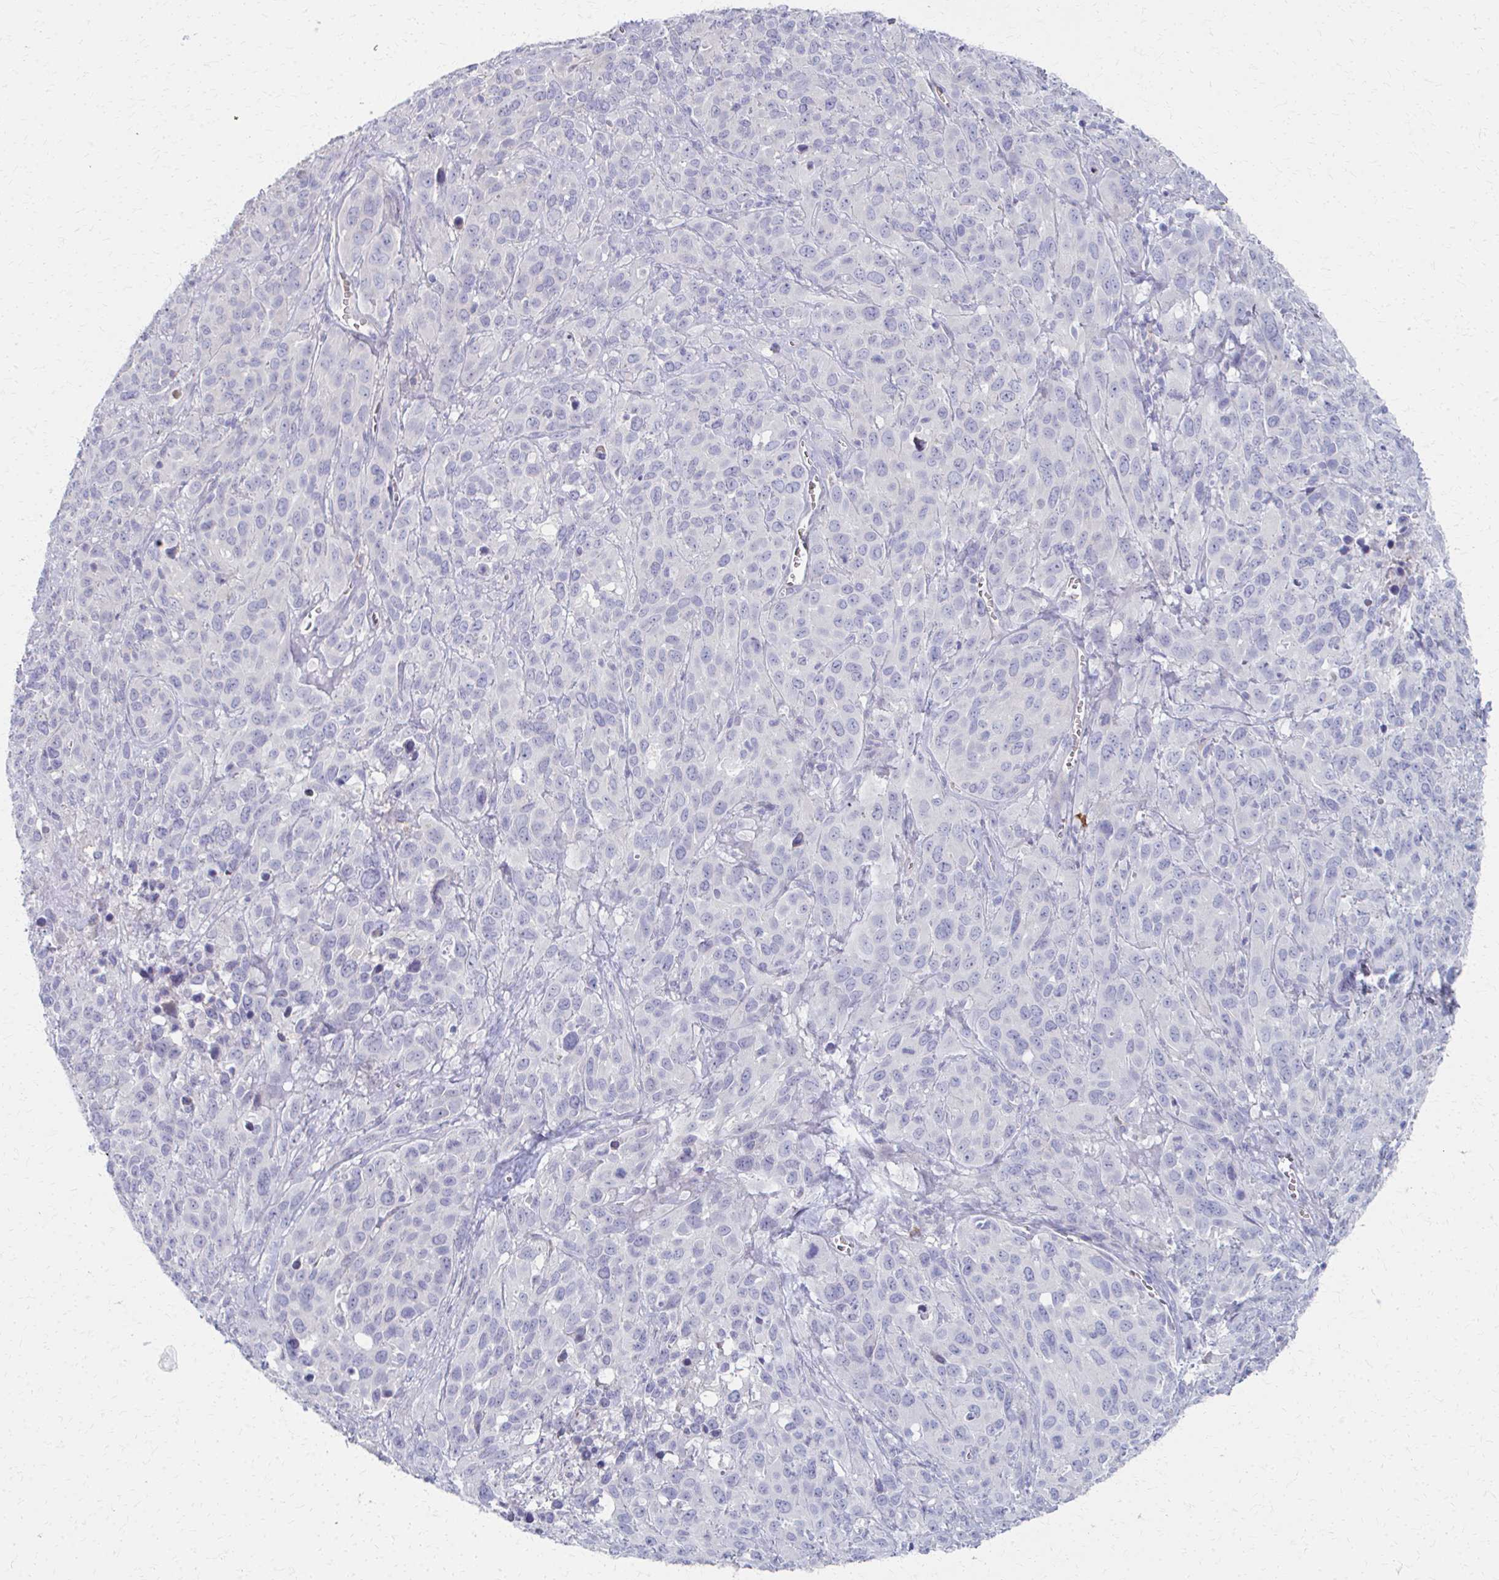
{"staining": {"intensity": "negative", "quantity": "none", "location": "none"}, "tissue": "cervical cancer", "cell_type": "Tumor cells", "image_type": "cancer", "snomed": [{"axis": "morphology", "description": "Normal tissue, NOS"}, {"axis": "morphology", "description": "Squamous cell carcinoma, NOS"}, {"axis": "topography", "description": "Cervix"}], "caption": "Squamous cell carcinoma (cervical) was stained to show a protein in brown. There is no significant positivity in tumor cells. (DAB immunohistochemistry (IHC) with hematoxylin counter stain).", "gene": "MS4A2", "patient": {"sex": "female", "age": 51}}